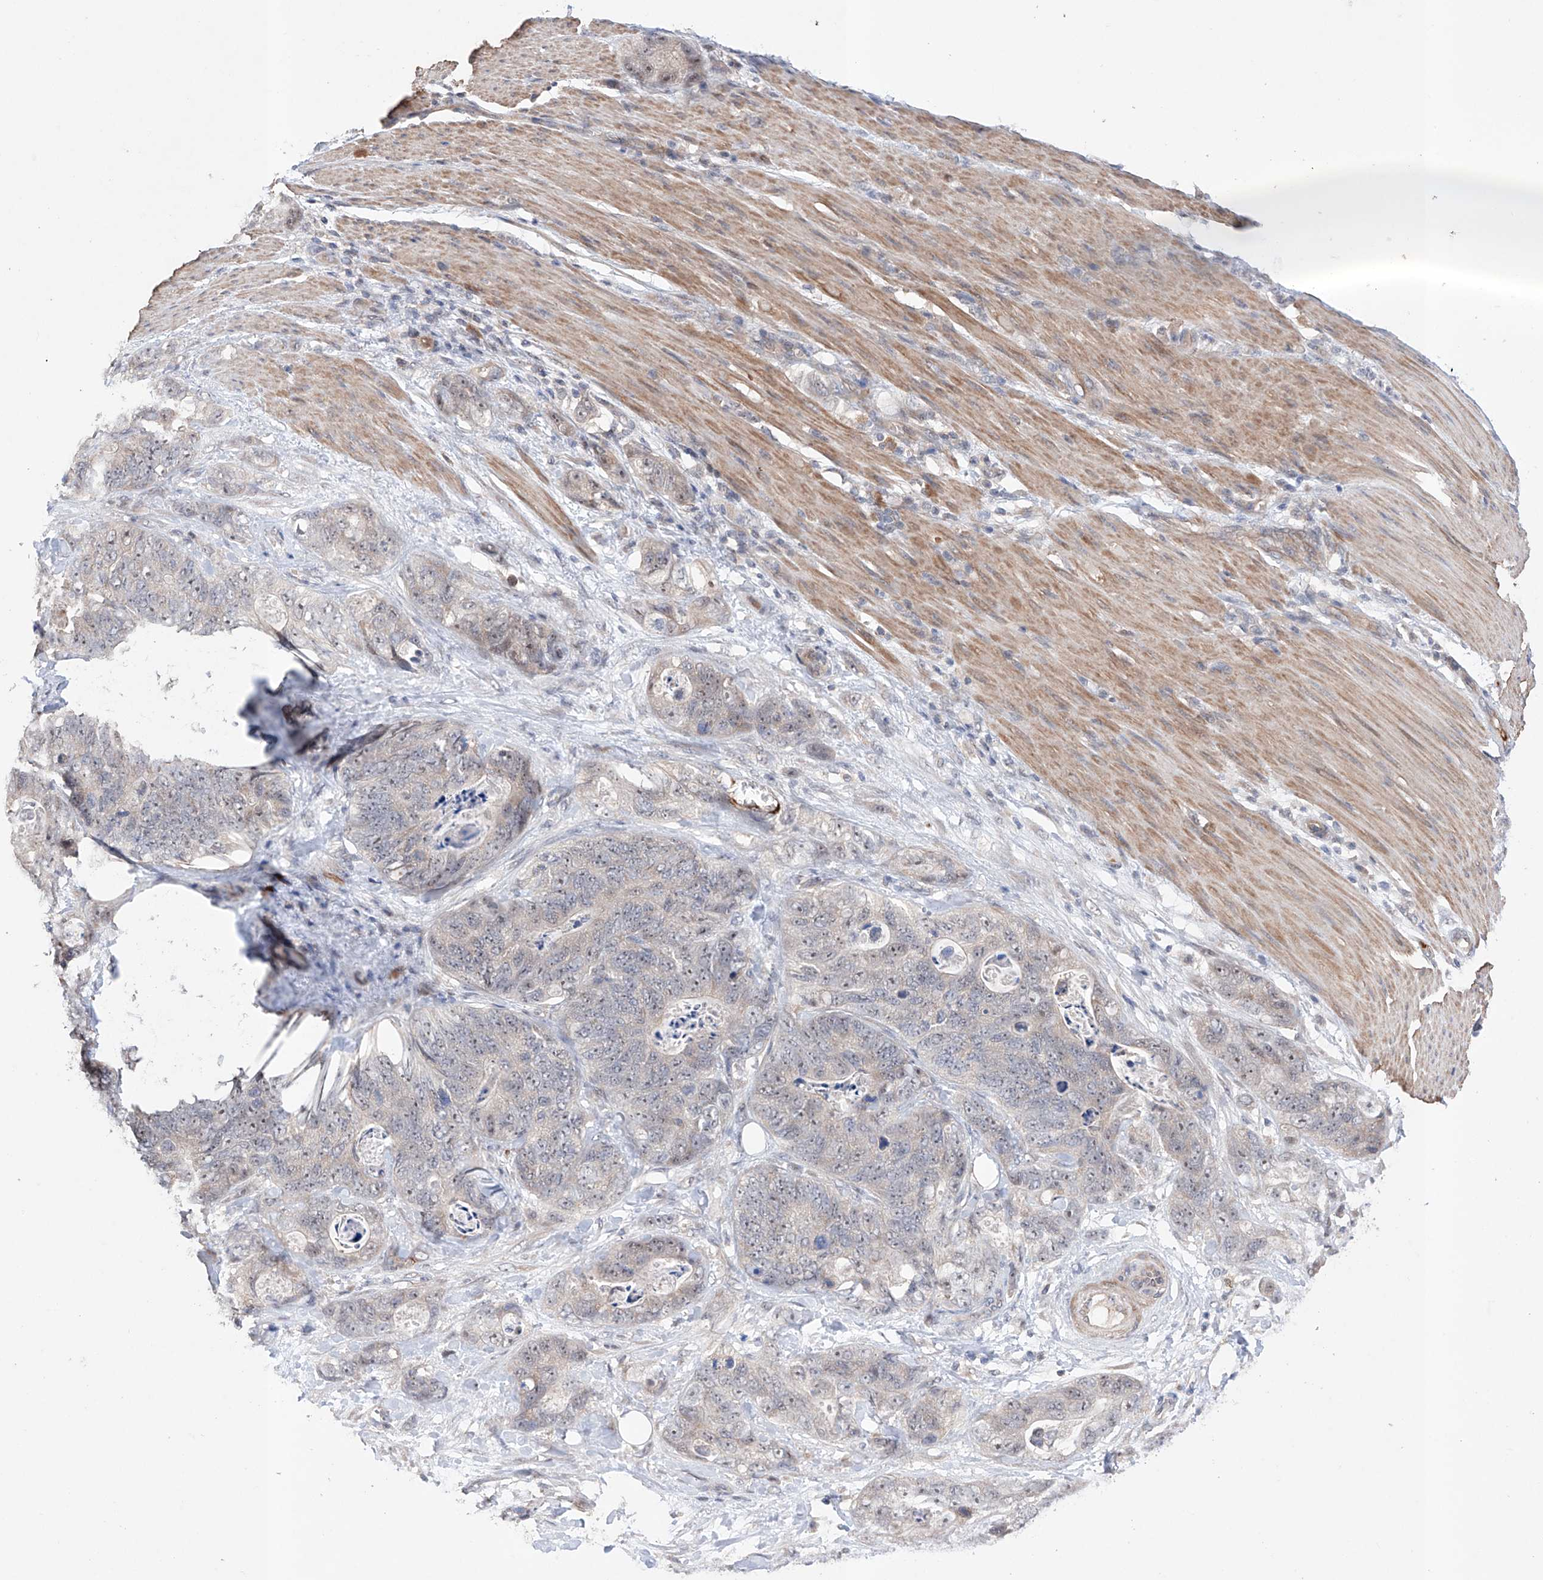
{"staining": {"intensity": "moderate", "quantity": "25%-75%", "location": "nuclear"}, "tissue": "stomach cancer", "cell_type": "Tumor cells", "image_type": "cancer", "snomed": [{"axis": "morphology", "description": "Normal tissue, NOS"}, {"axis": "morphology", "description": "Adenocarcinoma, NOS"}, {"axis": "topography", "description": "Stomach"}], "caption": "IHC micrograph of stomach adenocarcinoma stained for a protein (brown), which shows medium levels of moderate nuclear positivity in about 25%-75% of tumor cells.", "gene": "AFG1L", "patient": {"sex": "female", "age": 89}}